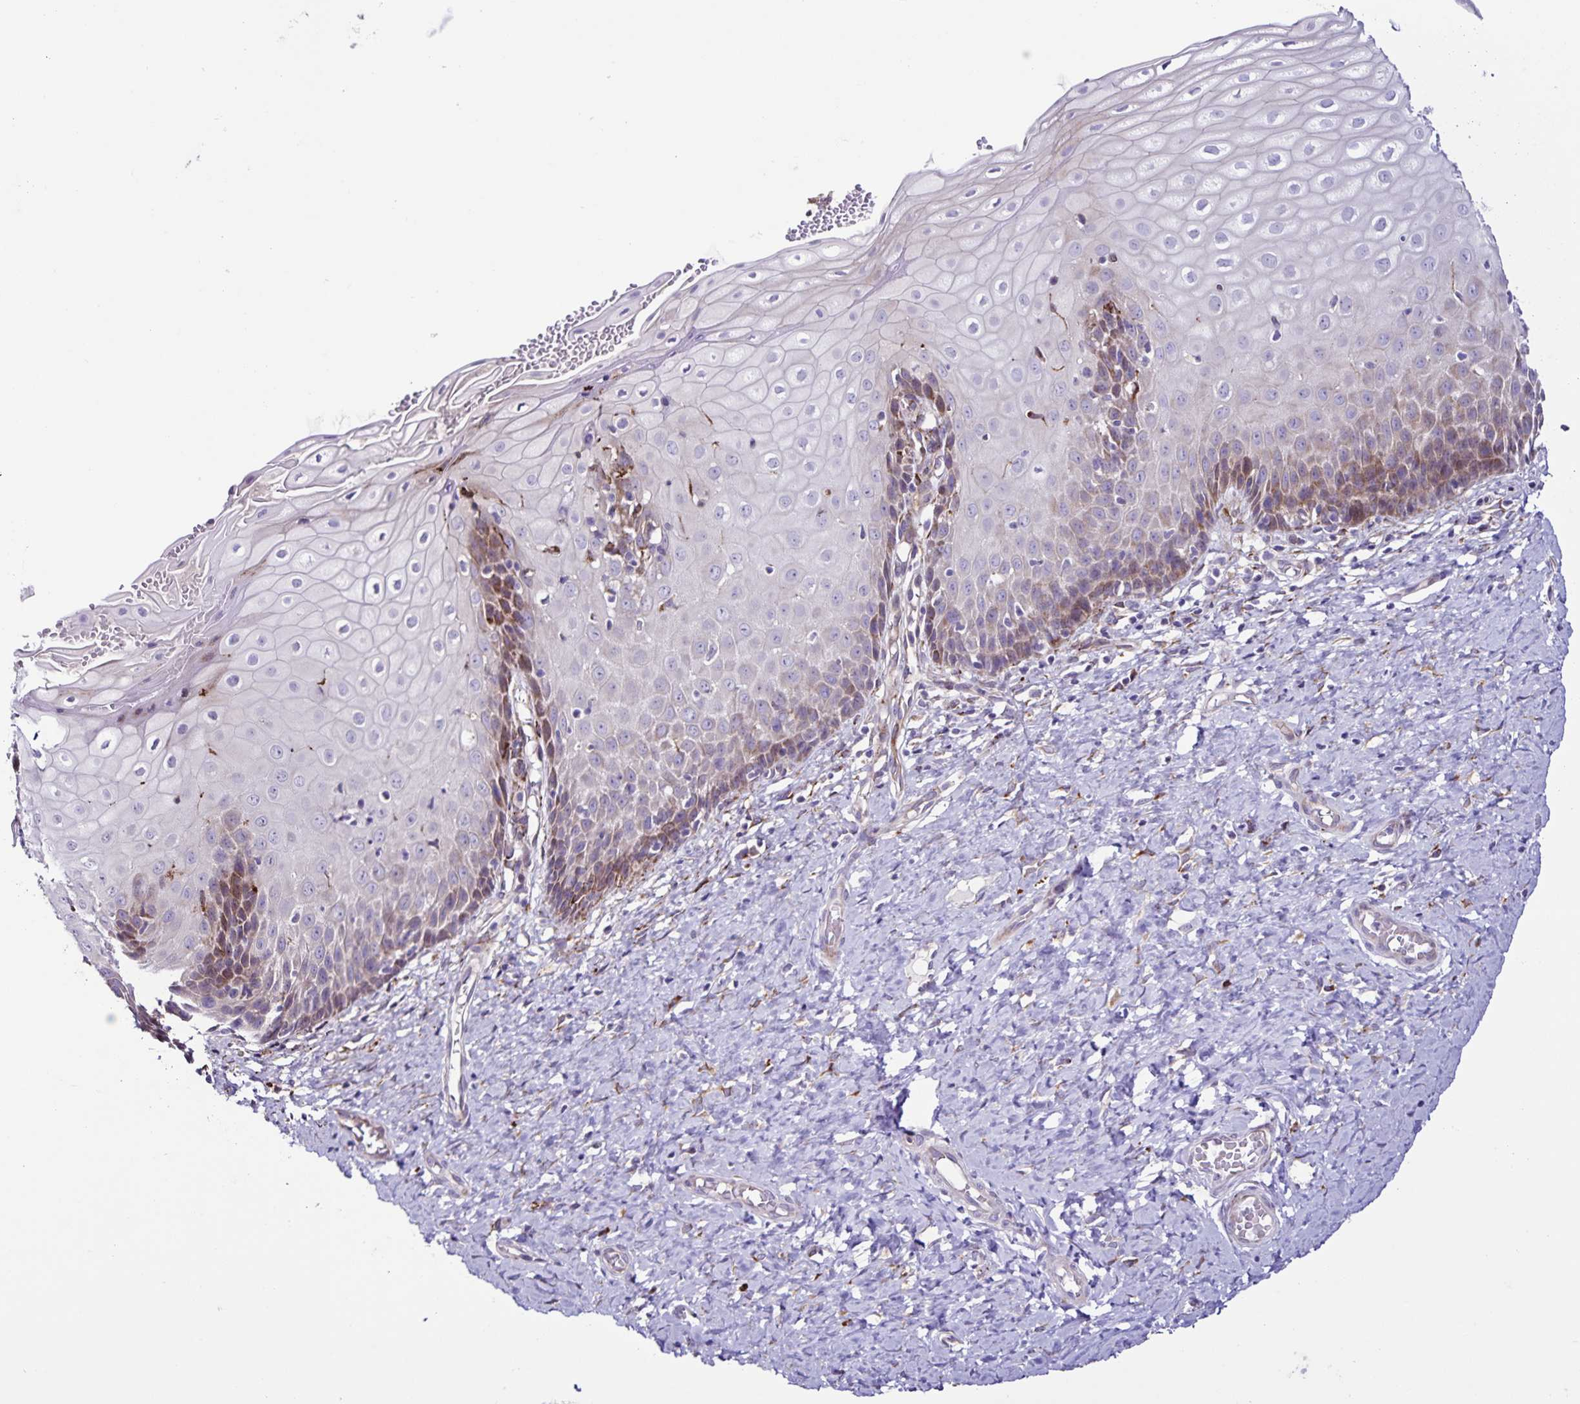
{"staining": {"intensity": "strong", "quantity": ">75%", "location": "cytoplasmic/membranous"}, "tissue": "cervix", "cell_type": "Glandular cells", "image_type": "normal", "snomed": [{"axis": "morphology", "description": "Normal tissue, NOS"}, {"axis": "topography", "description": "Cervix"}], "caption": "Glandular cells show high levels of strong cytoplasmic/membranous staining in about >75% of cells in normal cervix. (Brightfield microscopy of DAB IHC at high magnification).", "gene": "OSBPL5", "patient": {"sex": "female", "age": 37}}